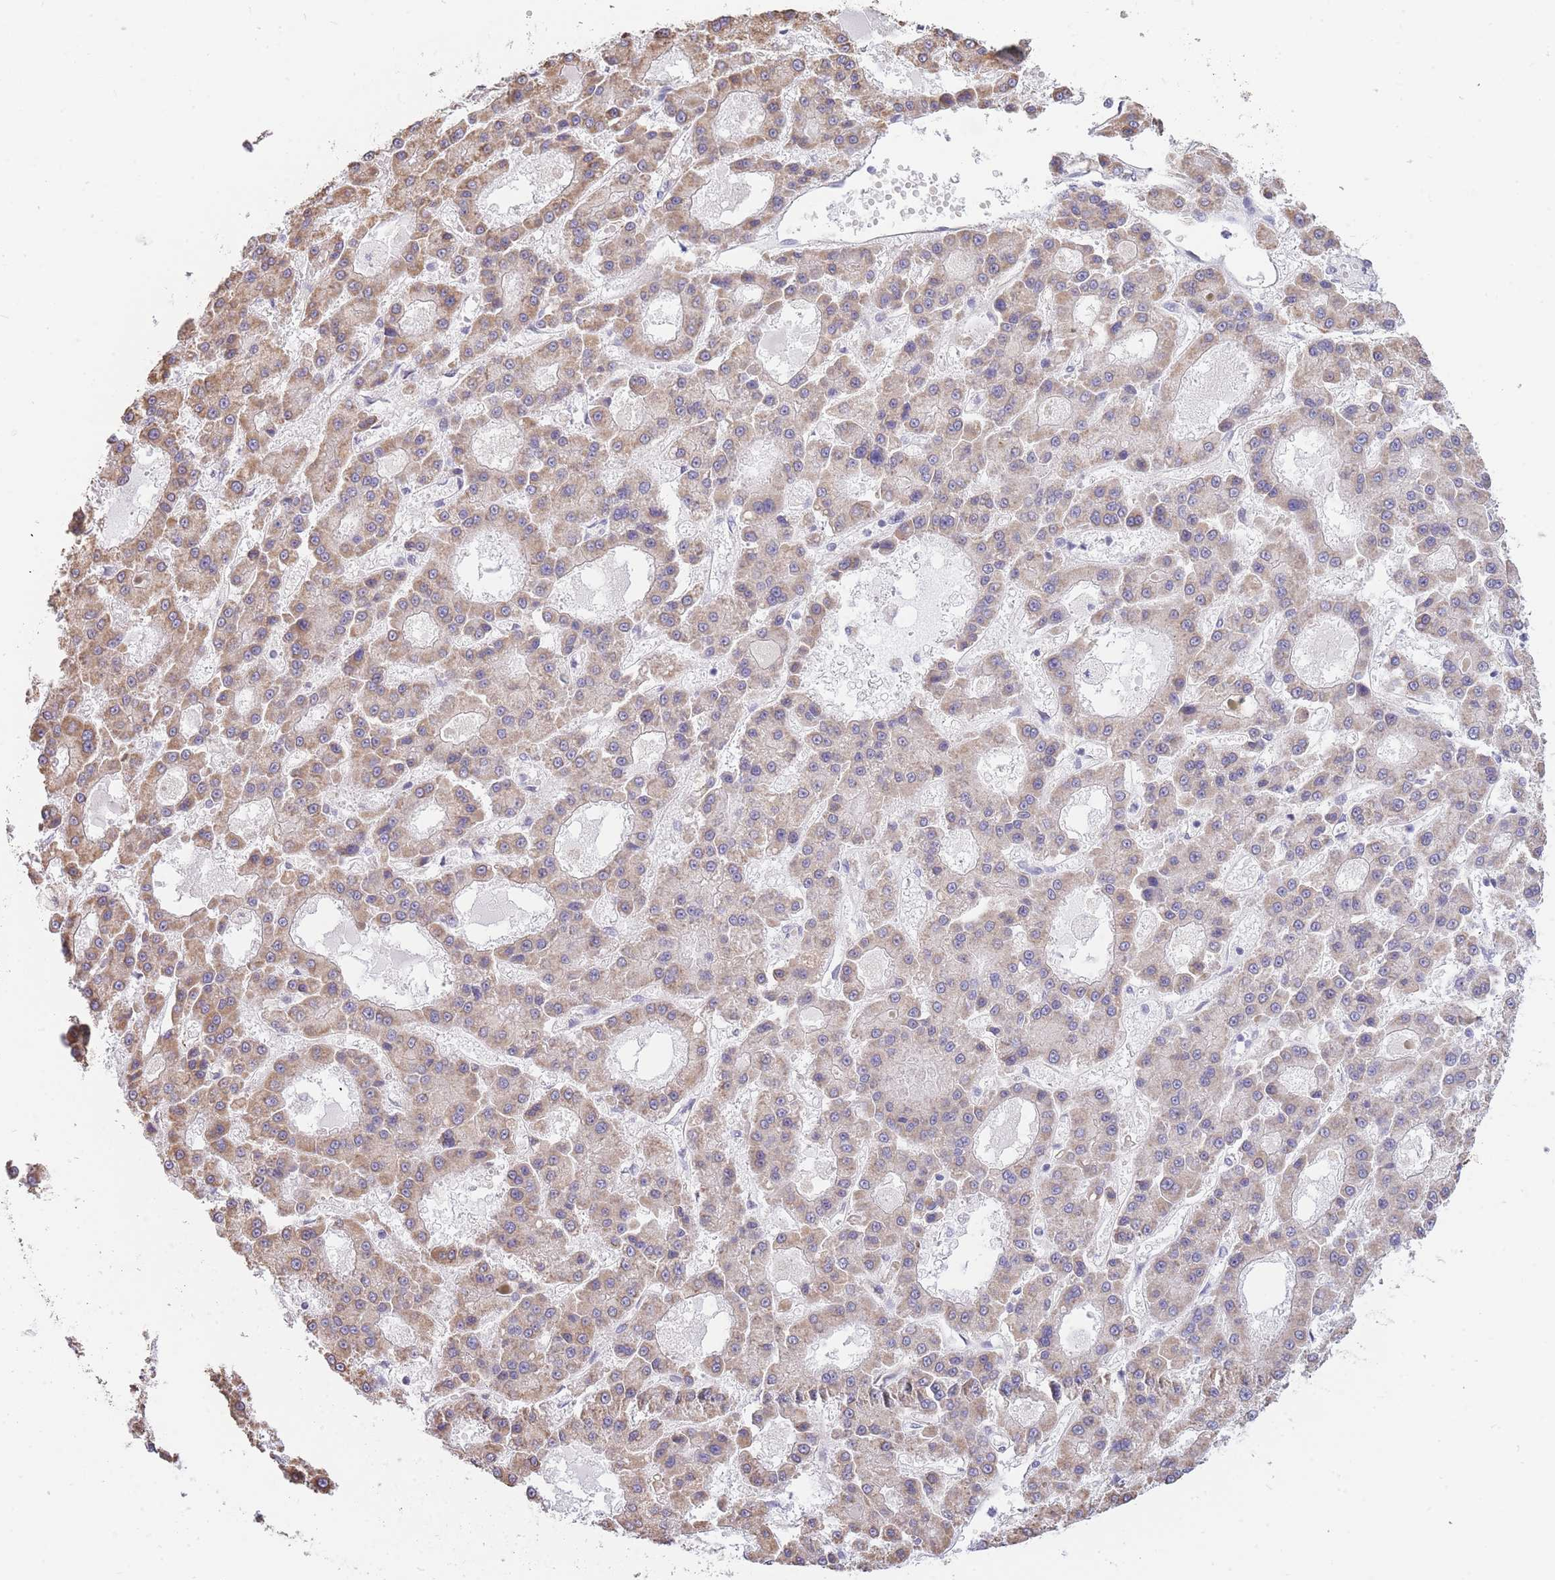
{"staining": {"intensity": "moderate", "quantity": "25%-75%", "location": "cytoplasmic/membranous"}, "tissue": "liver cancer", "cell_type": "Tumor cells", "image_type": "cancer", "snomed": [{"axis": "morphology", "description": "Carcinoma, Hepatocellular, NOS"}, {"axis": "topography", "description": "Liver"}], "caption": "High-magnification brightfield microscopy of liver cancer stained with DAB (3,3'-diaminobenzidine) (brown) and counterstained with hematoxylin (blue). tumor cells exhibit moderate cytoplasmic/membranous expression is seen in about25%-75% of cells. (Brightfield microscopy of DAB IHC at high magnification).", "gene": "C19orf25", "patient": {"sex": "male", "age": 70}}